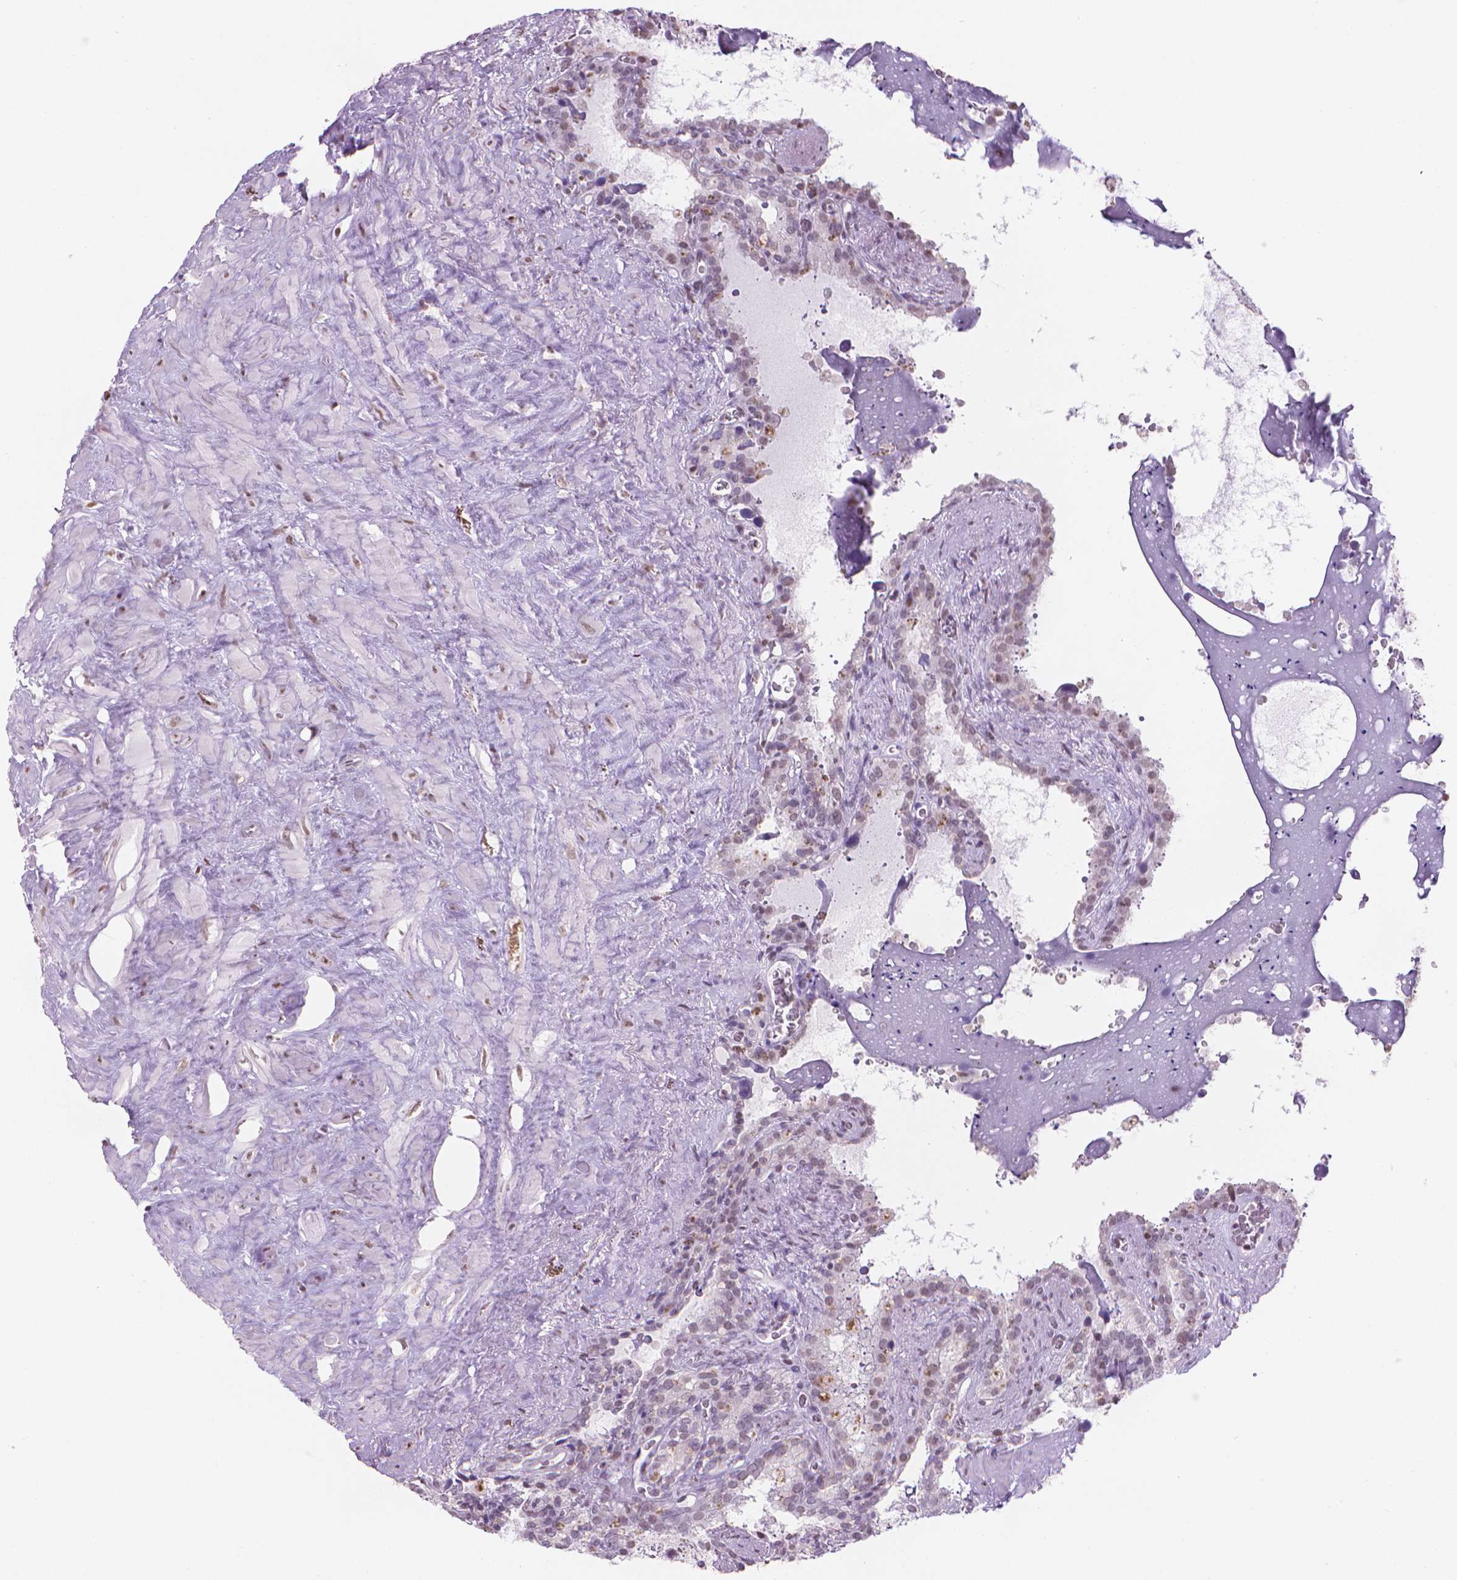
{"staining": {"intensity": "weak", "quantity": "25%-75%", "location": "nuclear"}, "tissue": "seminal vesicle", "cell_type": "Glandular cells", "image_type": "normal", "snomed": [{"axis": "morphology", "description": "Normal tissue, NOS"}, {"axis": "topography", "description": "Prostate"}, {"axis": "topography", "description": "Seminal veicle"}], "caption": "Human seminal vesicle stained with a brown dye shows weak nuclear positive positivity in about 25%-75% of glandular cells.", "gene": "PIAS2", "patient": {"sex": "male", "age": 71}}